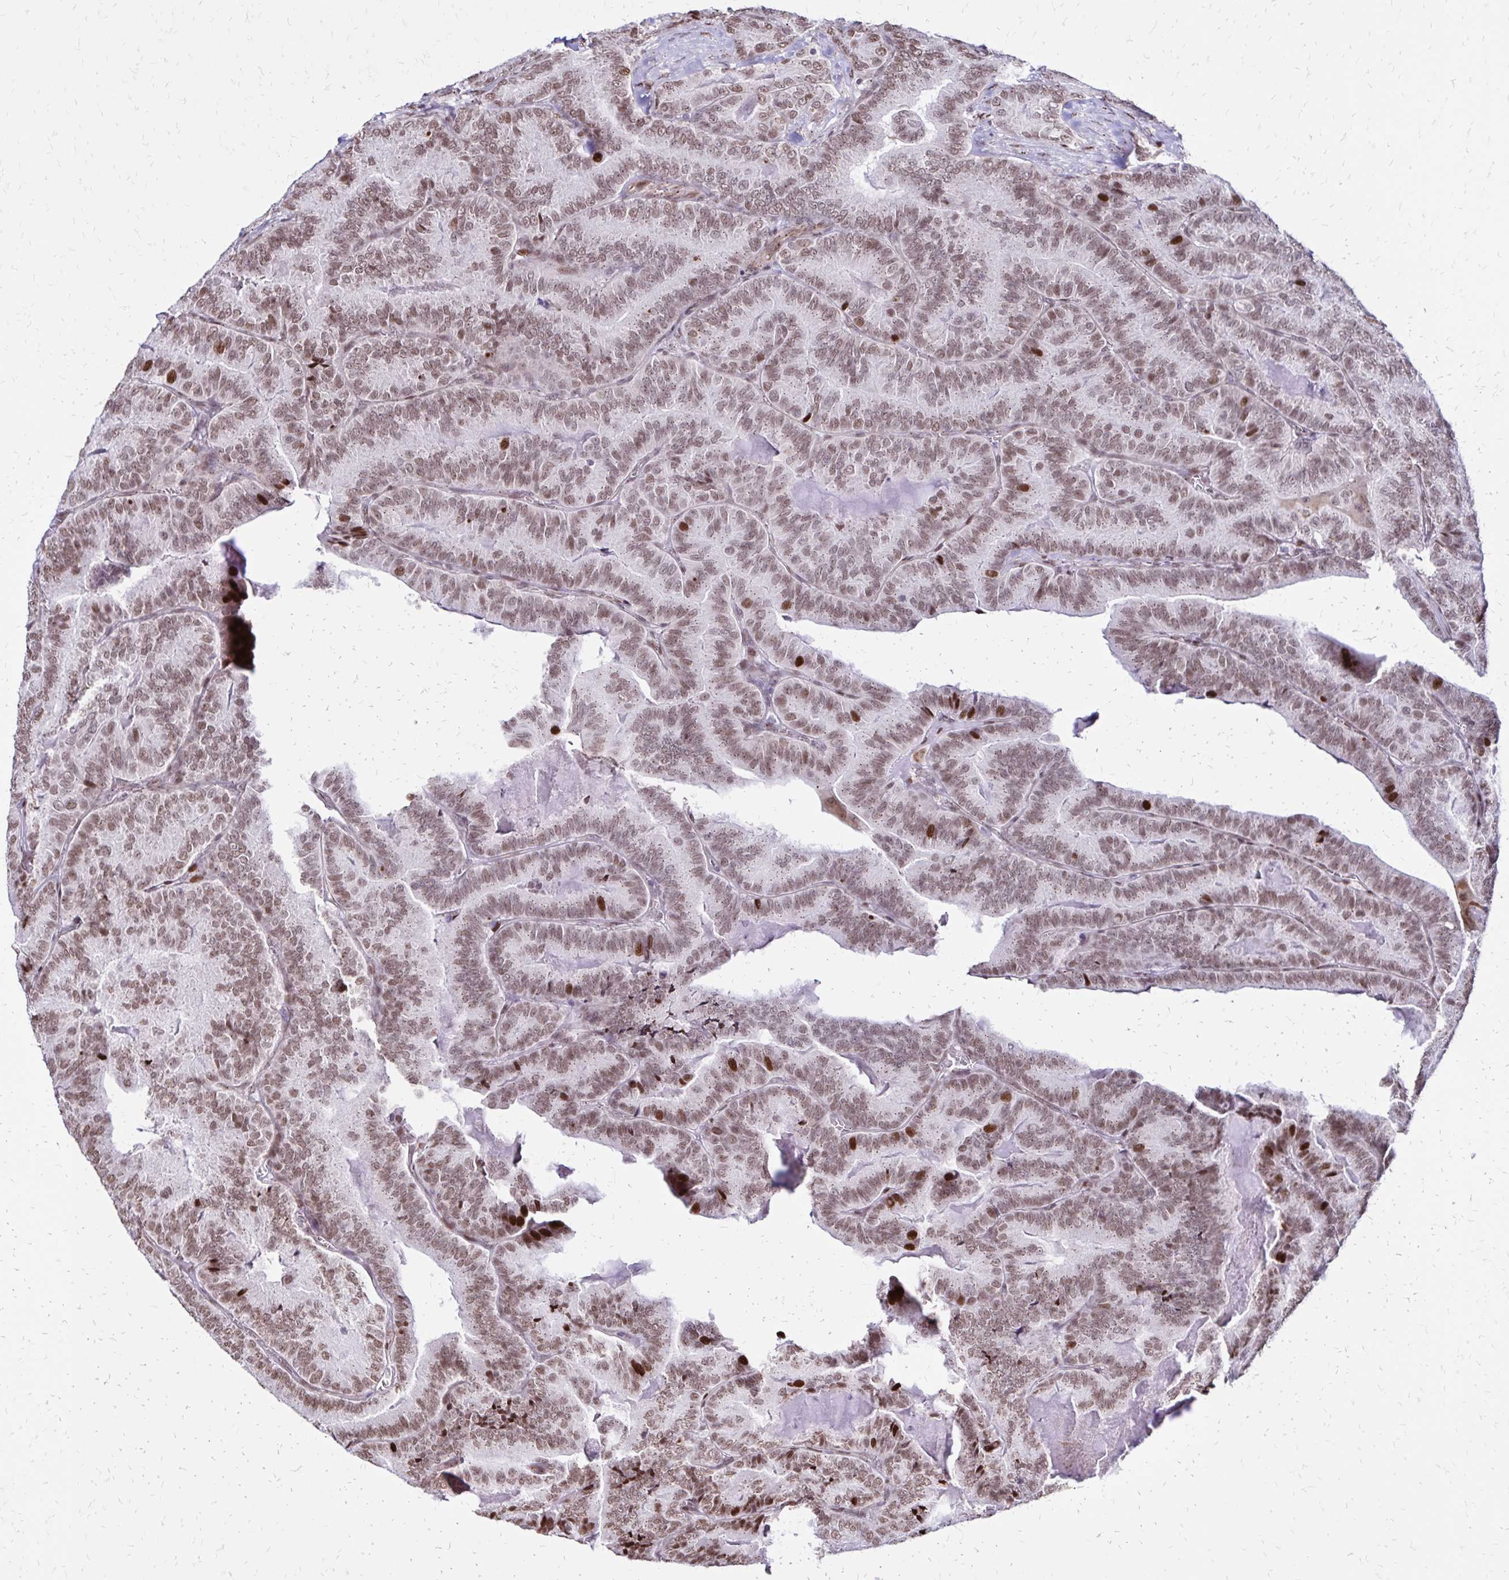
{"staining": {"intensity": "moderate", "quantity": ">75%", "location": "cytoplasmic/membranous,nuclear"}, "tissue": "thyroid cancer", "cell_type": "Tumor cells", "image_type": "cancer", "snomed": [{"axis": "morphology", "description": "Papillary adenocarcinoma, NOS"}, {"axis": "topography", "description": "Thyroid gland"}], "caption": "Thyroid cancer stained for a protein displays moderate cytoplasmic/membranous and nuclear positivity in tumor cells.", "gene": "TOB1", "patient": {"sex": "female", "age": 75}}